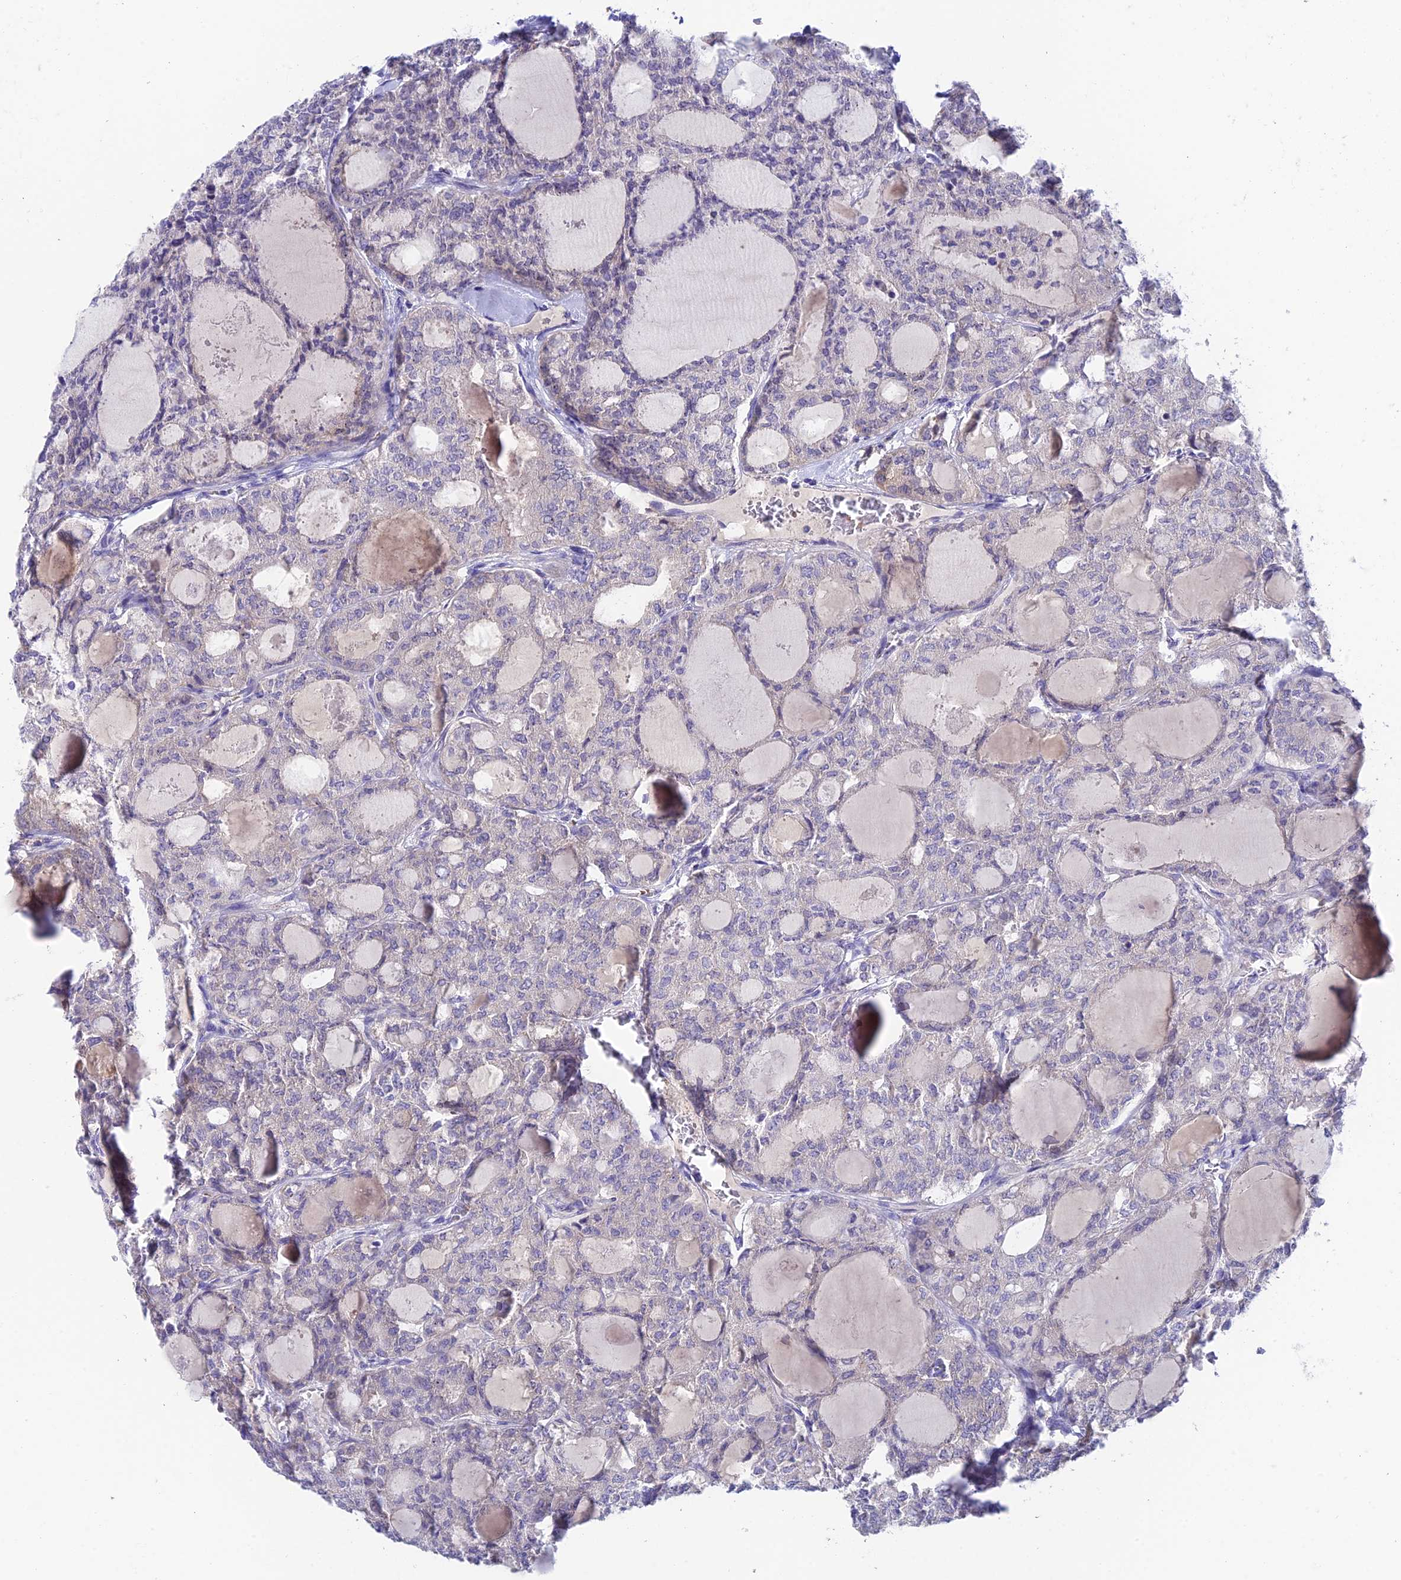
{"staining": {"intensity": "negative", "quantity": "none", "location": "none"}, "tissue": "thyroid cancer", "cell_type": "Tumor cells", "image_type": "cancer", "snomed": [{"axis": "morphology", "description": "Follicular adenoma carcinoma, NOS"}, {"axis": "topography", "description": "Thyroid gland"}], "caption": "High power microscopy image of an immunohistochemistry (IHC) micrograph of thyroid follicular adenoma carcinoma, revealing no significant expression in tumor cells.", "gene": "DUSP29", "patient": {"sex": "male", "age": 75}}